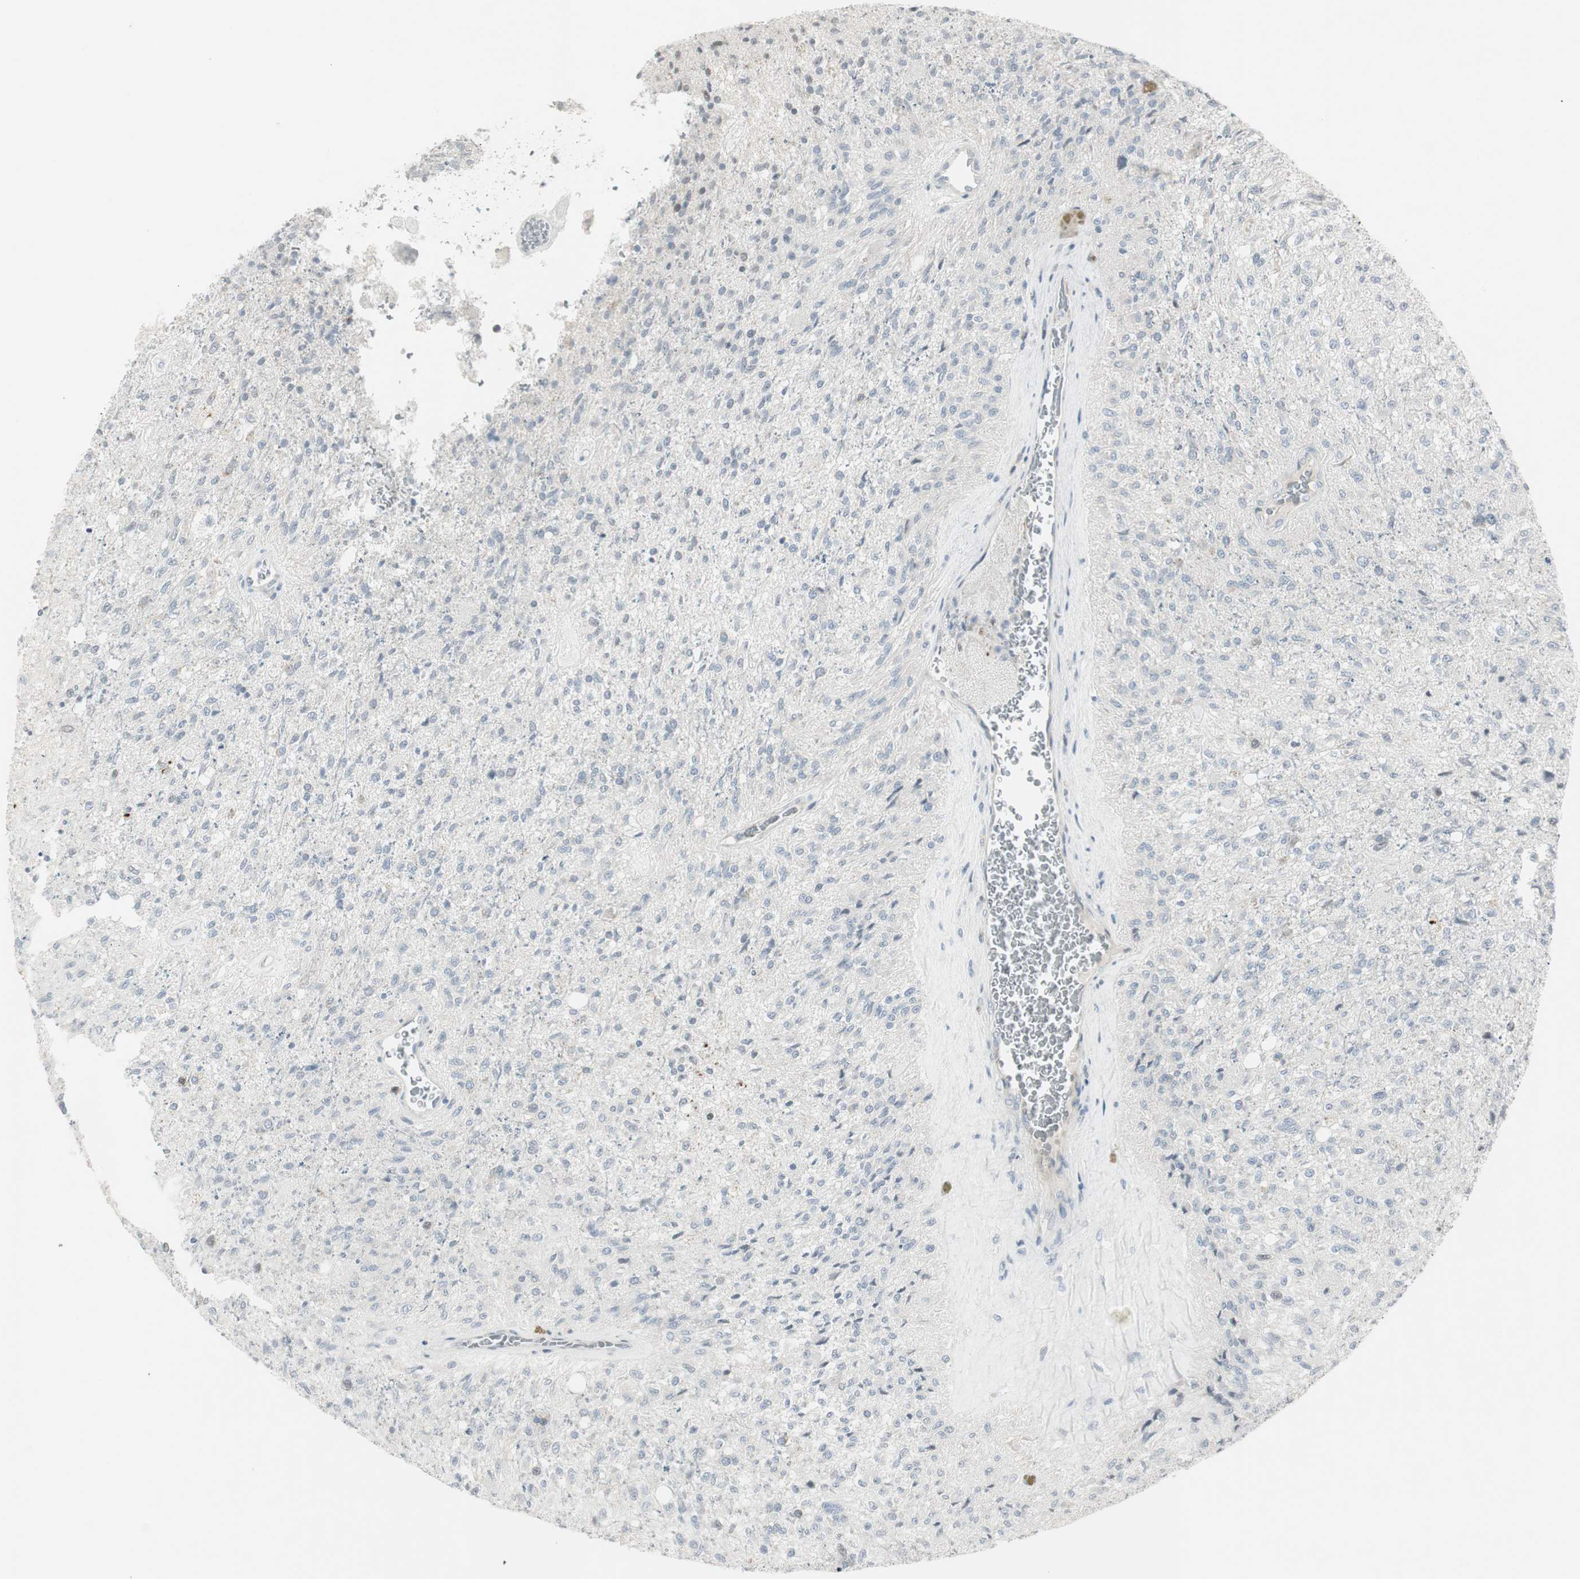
{"staining": {"intensity": "negative", "quantity": "none", "location": "none"}, "tissue": "glioma", "cell_type": "Tumor cells", "image_type": "cancer", "snomed": [{"axis": "morphology", "description": "Normal tissue, NOS"}, {"axis": "morphology", "description": "Glioma, malignant, High grade"}, {"axis": "topography", "description": "Cerebral cortex"}], "caption": "Immunohistochemistry photomicrograph of glioma stained for a protein (brown), which exhibits no expression in tumor cells.", "gene": "MAP4K4", "patient": {"sex": "male", "age": 77}}